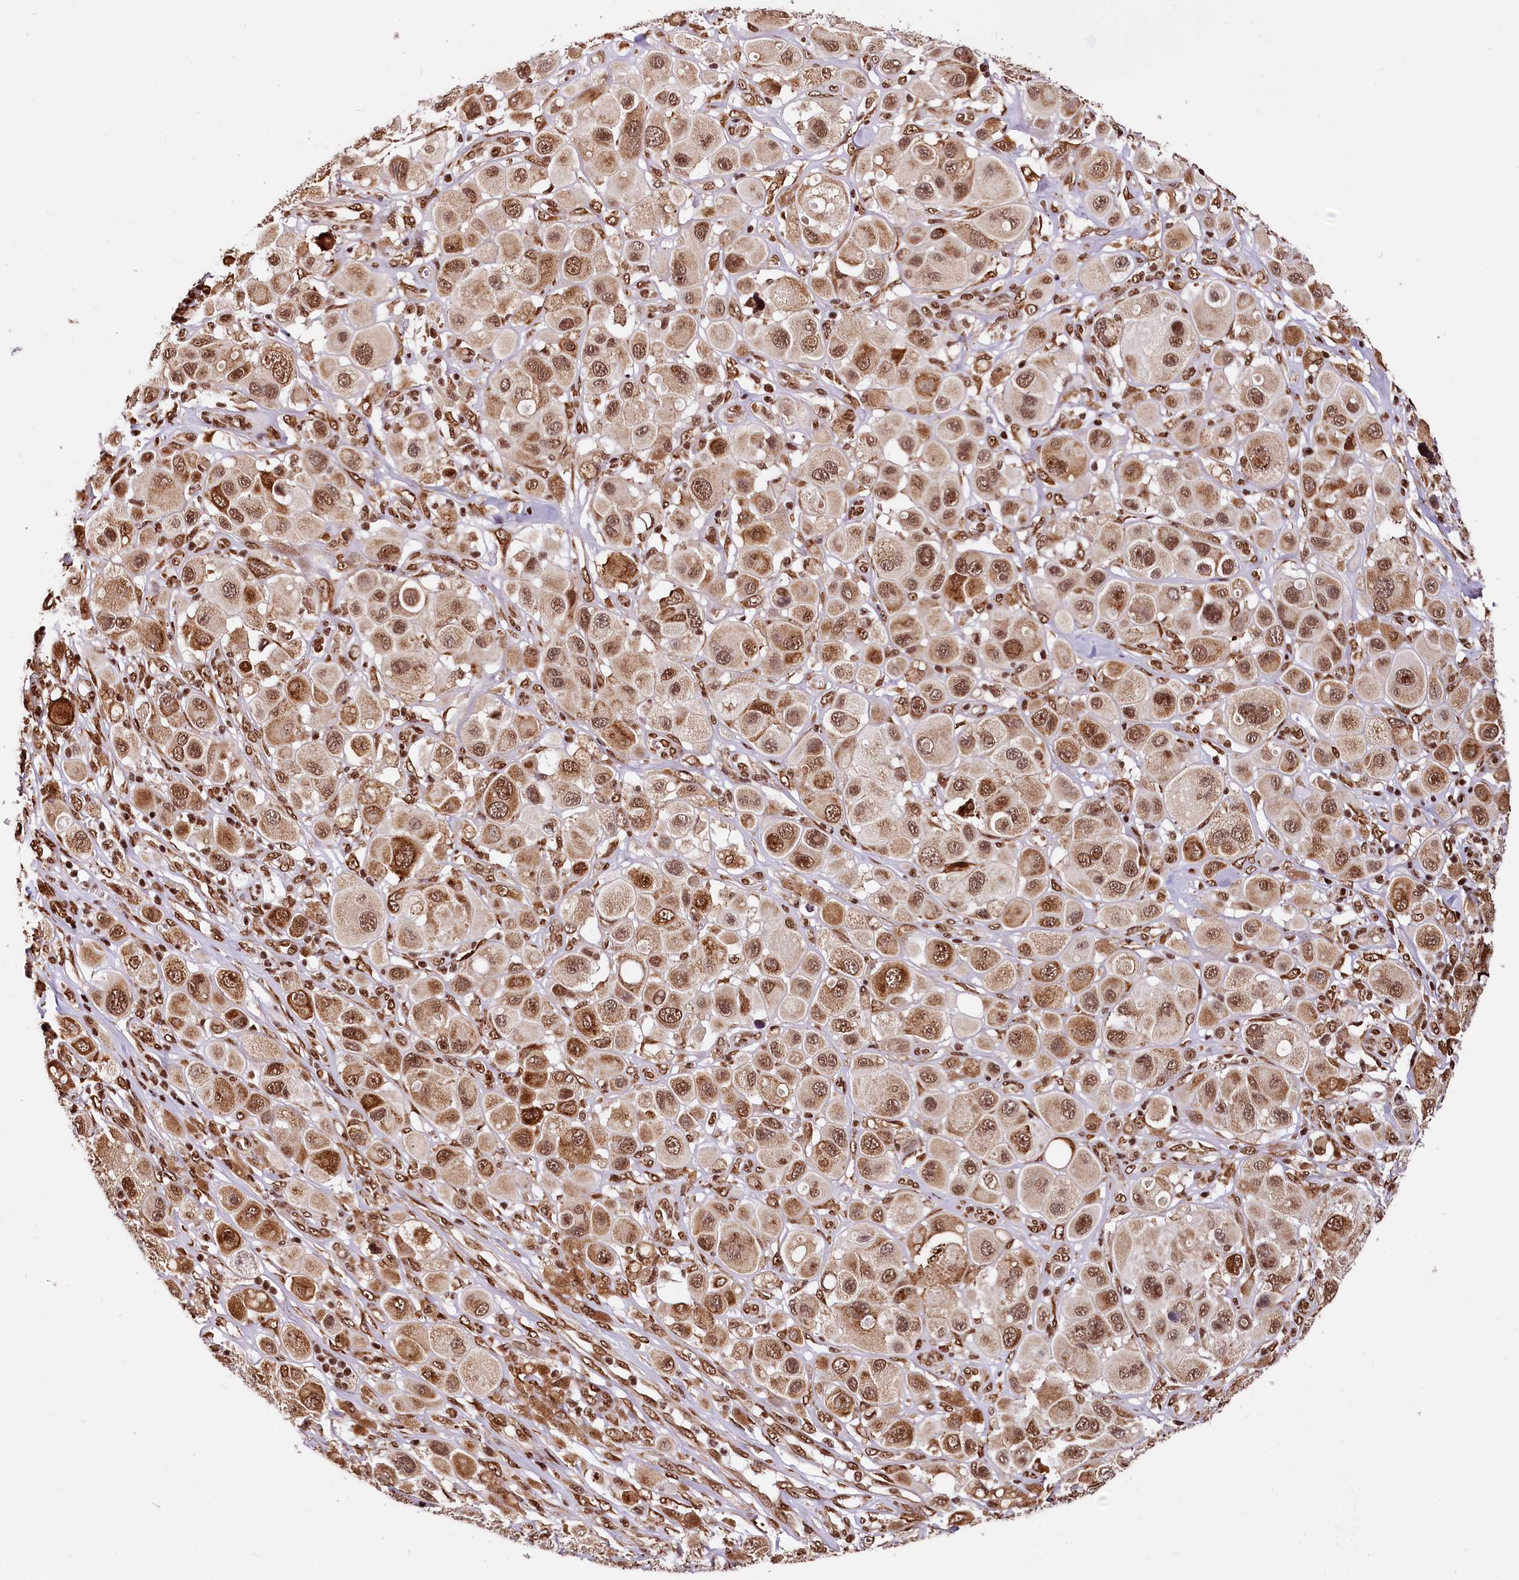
{"staining": {"intensity": "moderate", "quantity": ">75%", "location": "cytoplasmic/membranous,nuclear"}, "tissue": "melanoma", "cell_type": "Tumor cells", "image_type": "cancer", "snomed": [{"axis": "morphology", "description": "Malignant melanoma, Metastatic site"}, {"axis": "topography", "description": "Skin"}], "caption": "Moderate cytoplasmic/membranous and nuclear positivity is identified in about >75% of tumor cells in melanoma.", "gene": "PDS5B", "patient": {"sex": "male", "age": 41}}